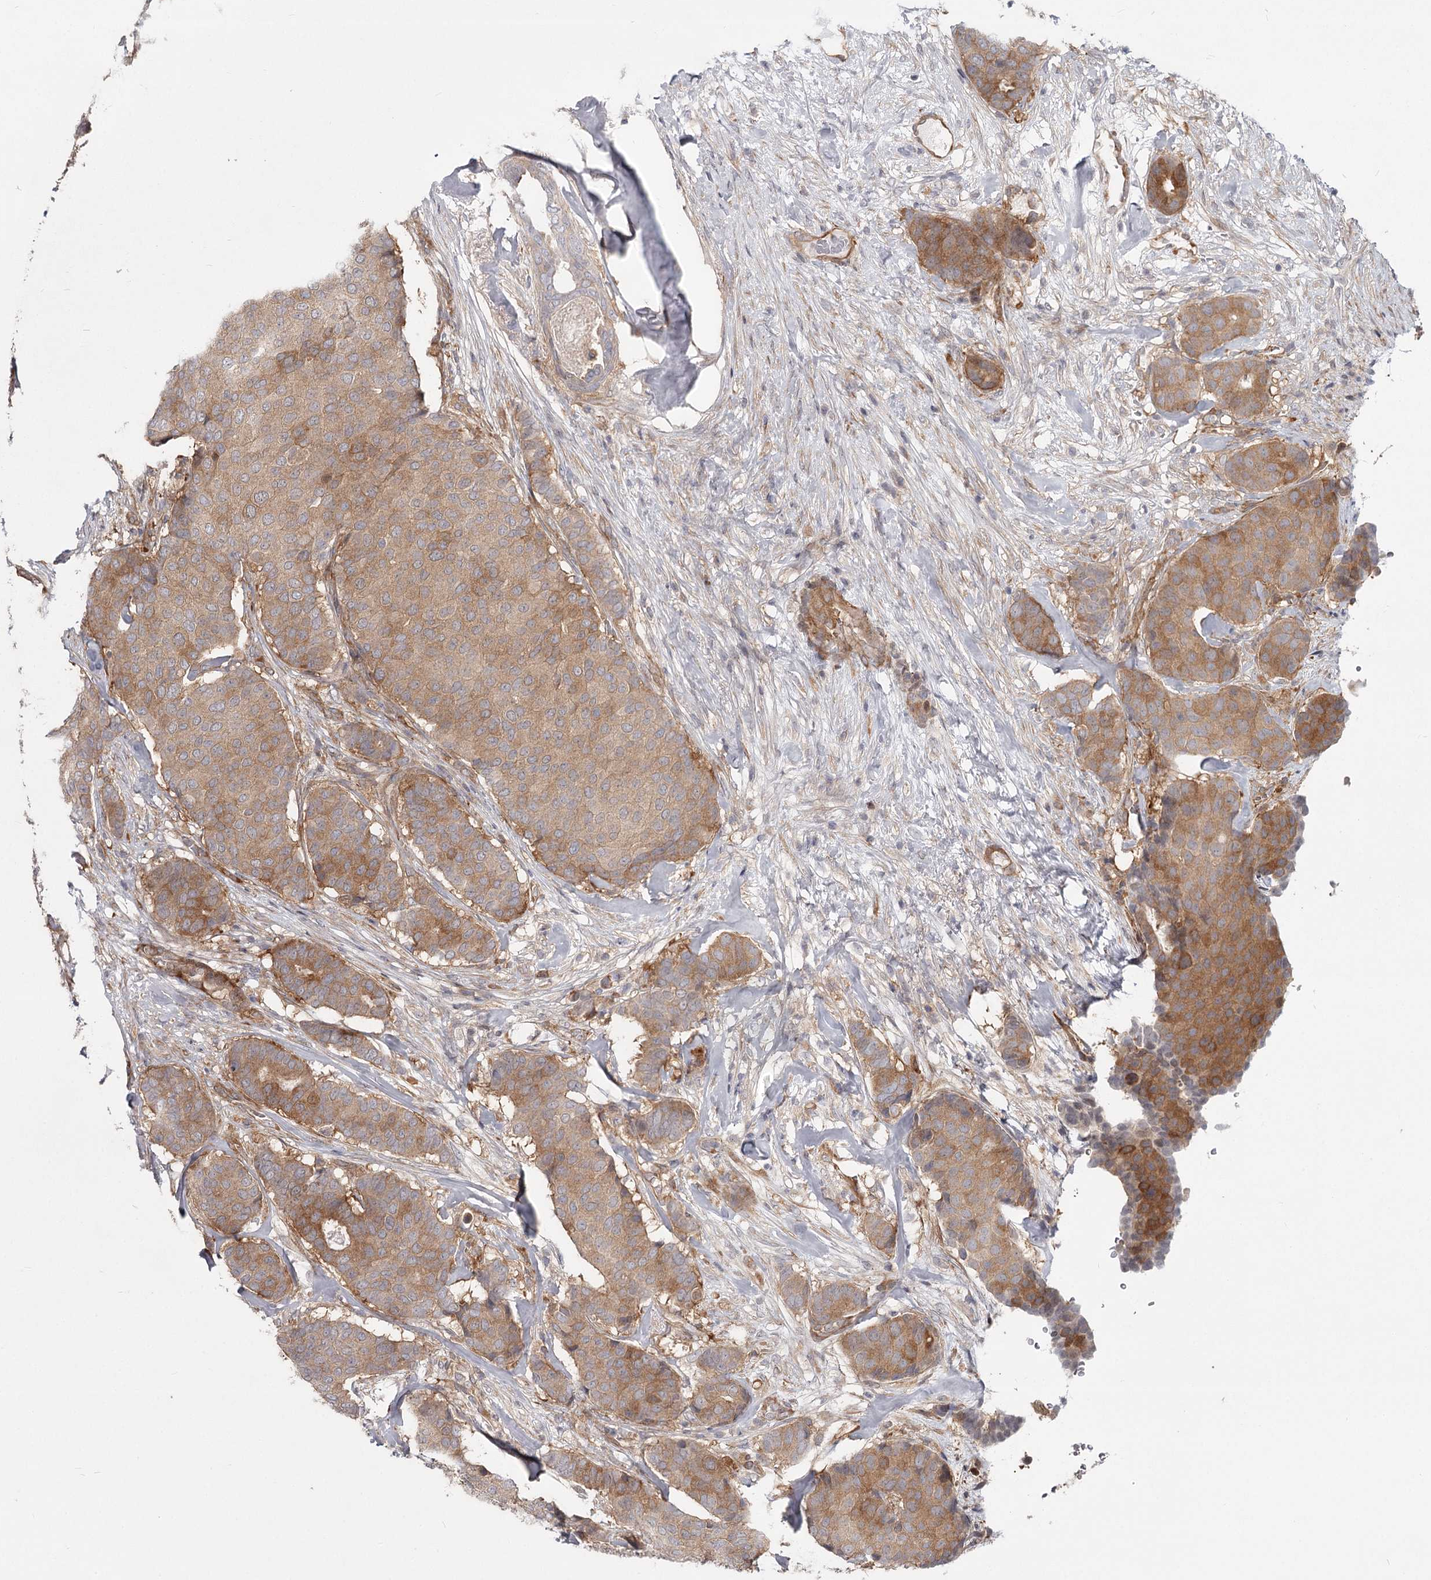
{"staining": {"intensity": "moderate", "quantity": ">75%", "location": "cytoplasmic/membranous"}, "tissue": "breast cancer", "cell_type": "Tumor cells", "image_type": "cancer", "snomed": [{"axis": "morphology", "description": "Duct carcinoma"}, {"axis": "topography", "description": "Breast"}], "caption": "An immunohistochemistry histopathology image of neoplastic tissue is shown. Protein staining in brown labels moderate cytoplasmic/membranous positivity in breast cancer within tumor cells.", "gene": "CCNG2", "patient": {"sex": "female", "age": 75}}